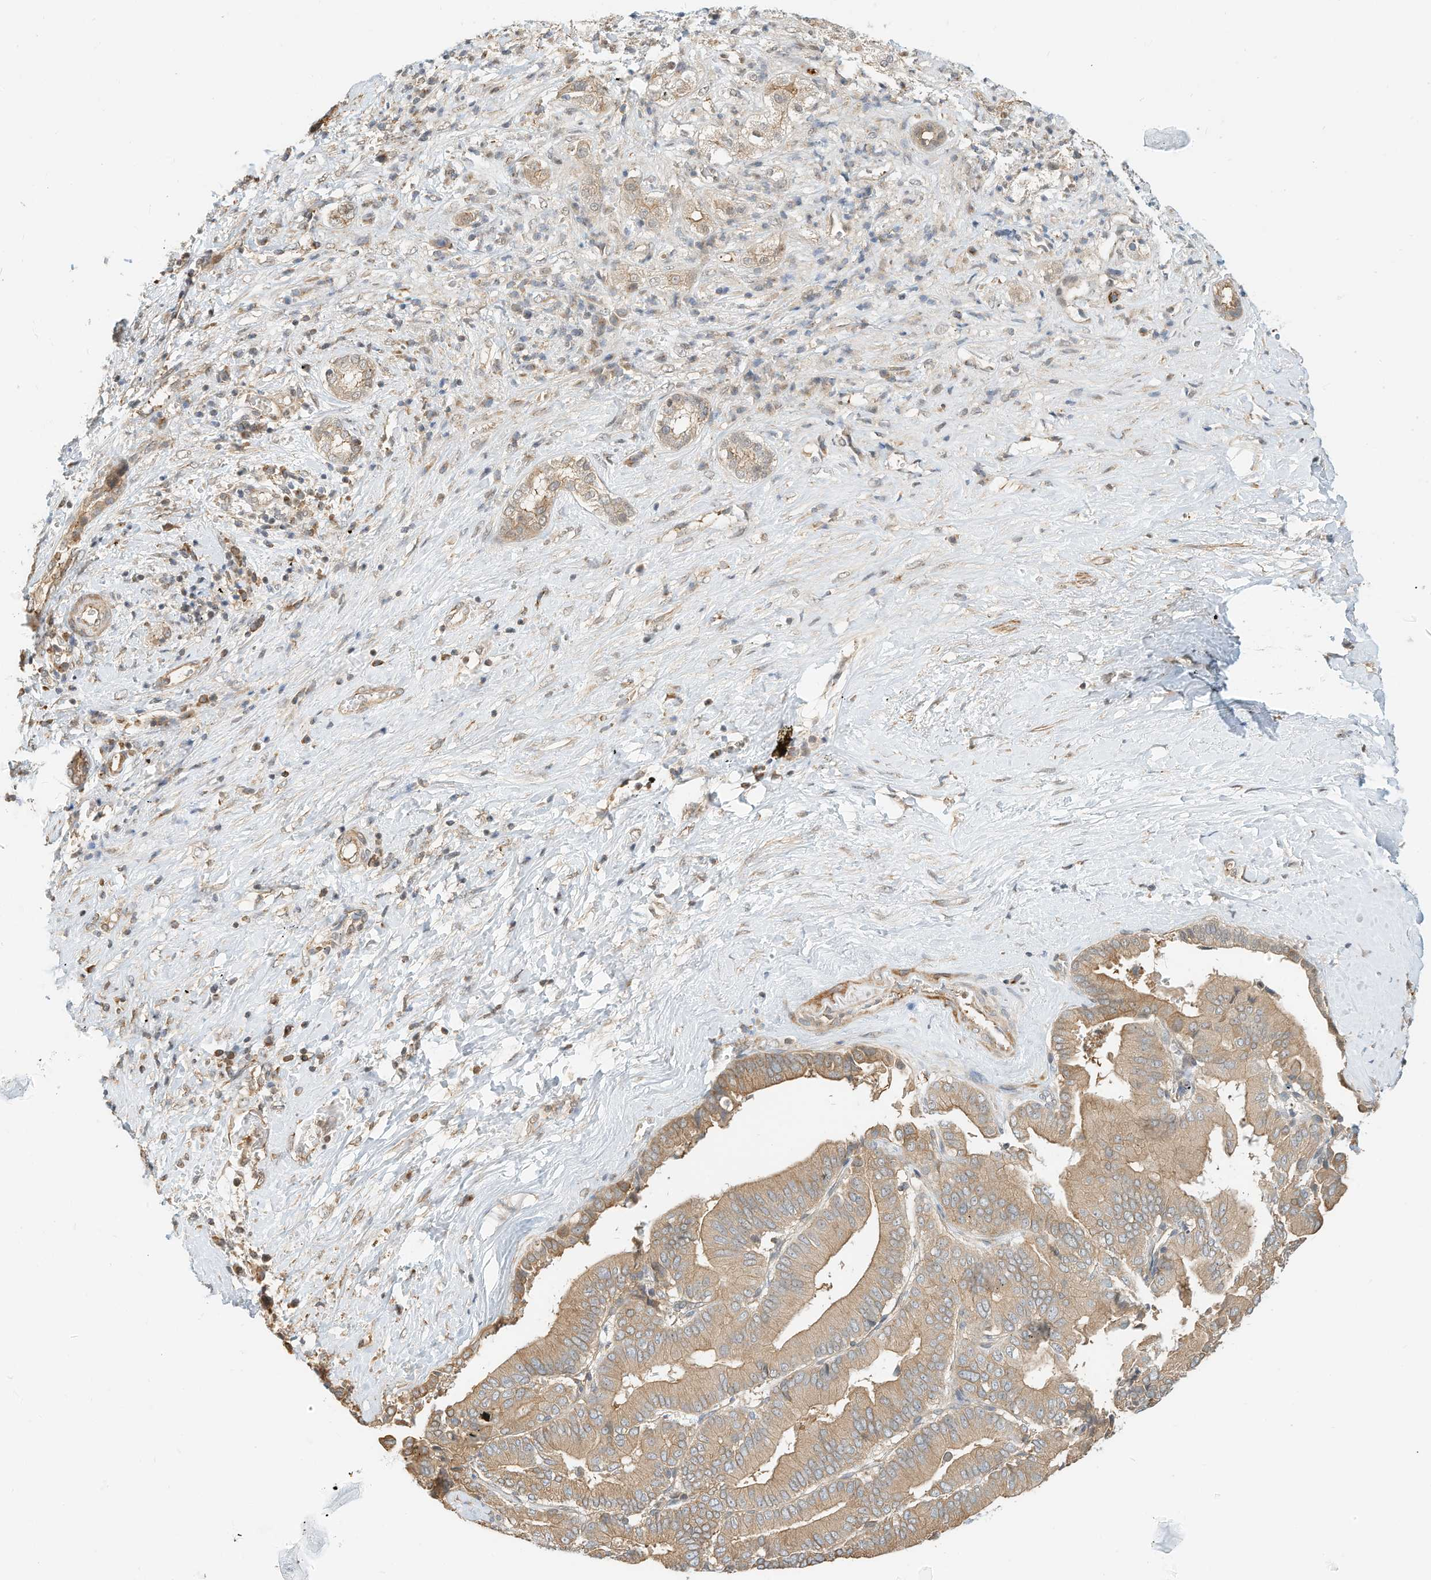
{"staining": {"intensity": "moderate", "quantity": ">75%", "location": "cytoplasmic/membranous"}, "tissue": "liver cancer", "cell_type": "Tumor cells", "image_type": "cancer", "snomed": [{"axis": "morphology", "description": "Cholangiocarcinoma"}, {"axis": "topography", "description": "Liver"}], "caption": "High-magnification brightfield microscopy of liver cholangiocarcinoma stained with DAB (brown) and counterstained with hematoxylin (blue). tumor cells exhibit moderate cytoplasmic/membranous expression is appreciated in approximately>75% of cells.", "gene": "OFD1", "patient": {"sex": "female", "age": 75}}